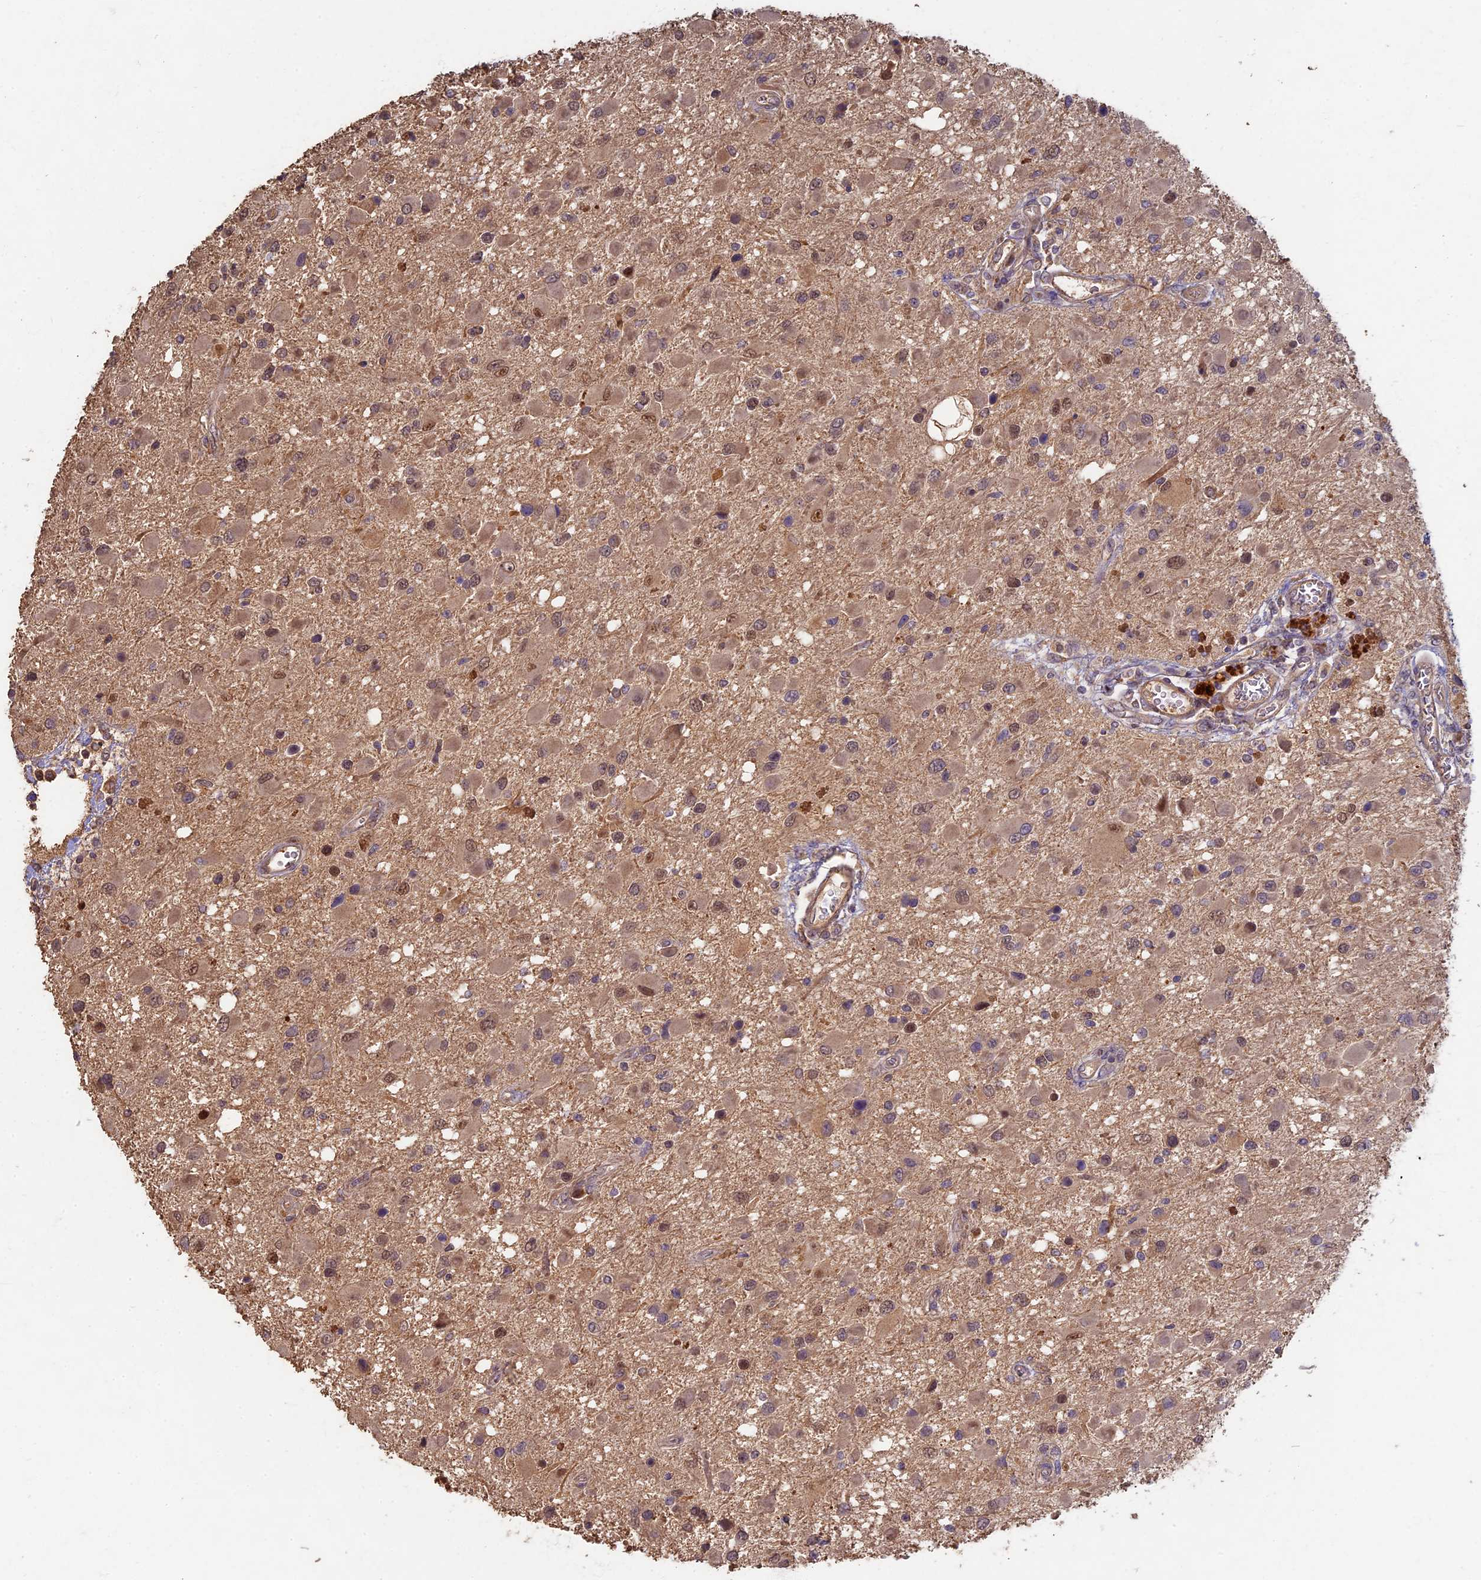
{"staining": {"intensity": "moderate", "quantity": "<25%", "location": "nuclear"}, "tissue": "glioma", "cell_type": "Tumor cells", "image_type": "cancer", "snomed": [{"axis": "morphology", "description": "Glioma, malignant, High grade"}, {"axis": "topography", "description": "Brain"}], "caption": "Malignant high-grade glioma was stained to show a protein in brown. There is low levels of moderate nuclear expression in about <25% of tumor cells.", "gene": "RSPH3", "patient": {"sex": "male", "age": 53}}